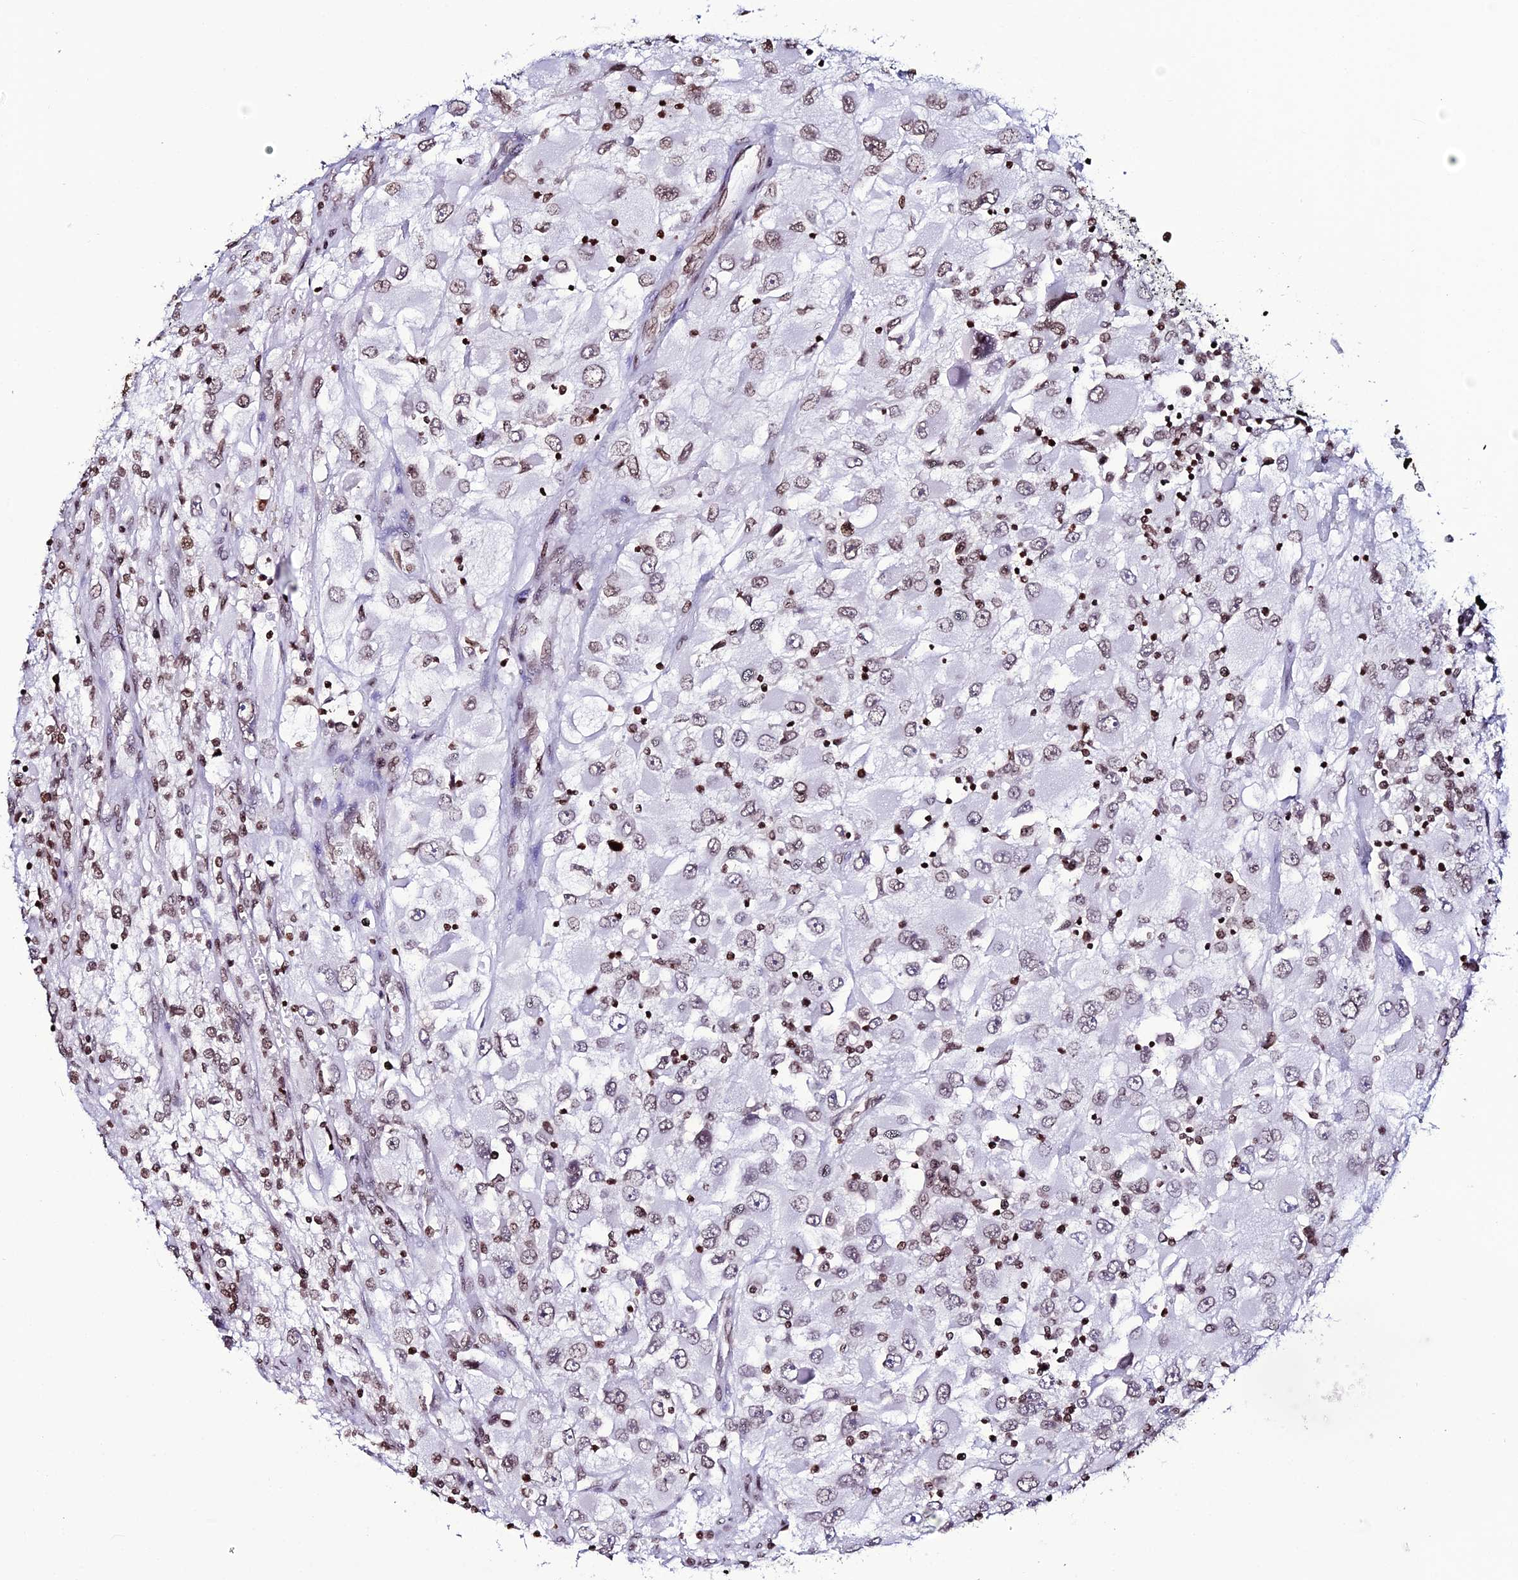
{"staining": {"intensity": "weak", "quantity": ">75%", "location": "nuclear"}, "tissue": "renal cancer", "cell_type": "Tumor cells", "image_type": "cancer", "snomed": [{"axis": "morphology", "description": "Adenocarcinoma, NOS"}, {"axis": "topography", "description": "Kidney"}], "caption": "IHC histopathology image of neoplastic tissue: renal cancer stained using IHC reveals low levels of weak protein expression localized specifically in the nuclear of tumor cells, appearing as a nuclear brown color.", "gene": "MACROH2A2", "patient": {"sex": "female", "age": 52}}